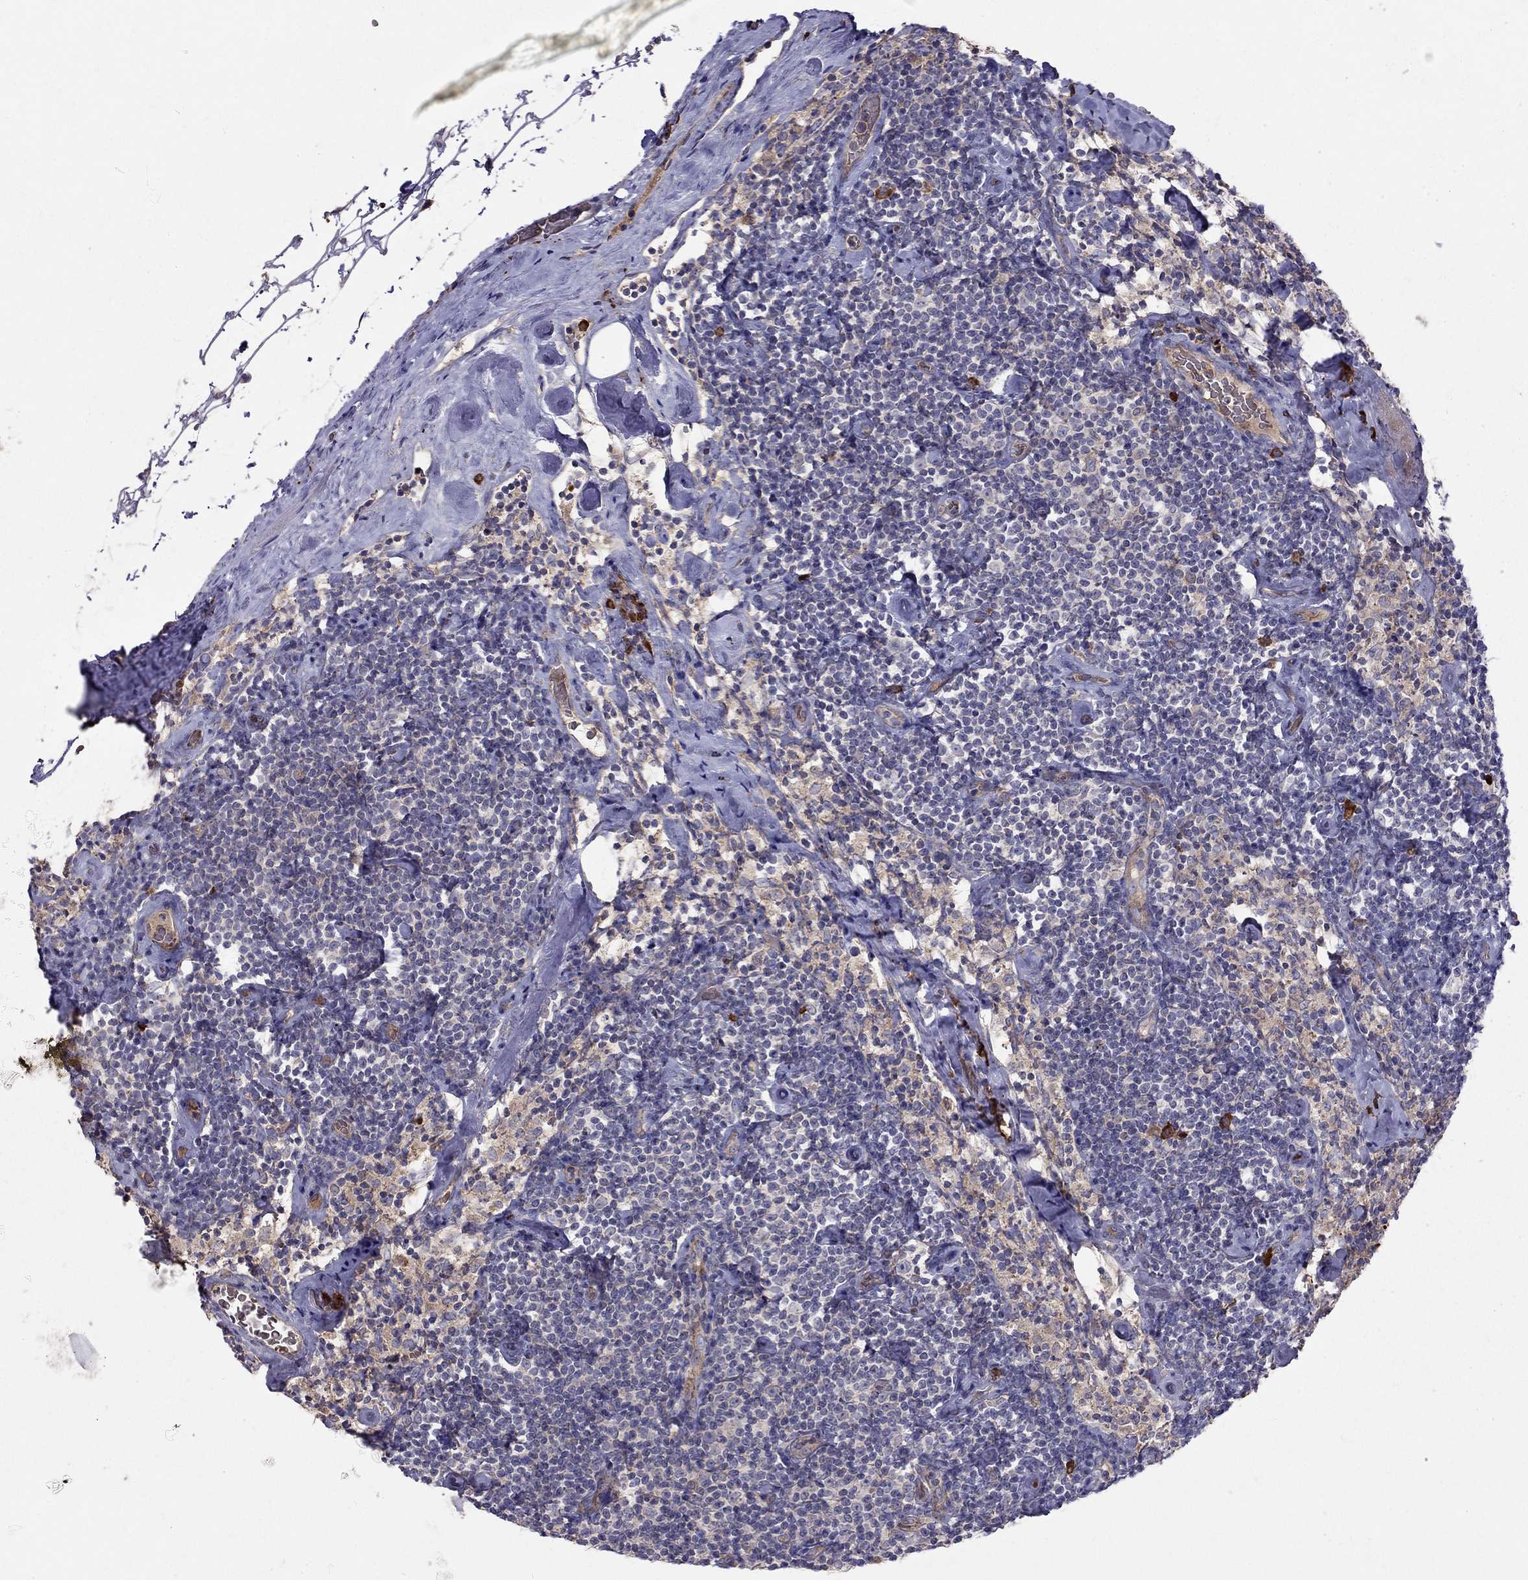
{"staining": {"intensity": "negative", "quantity": "none", "location": "none"}, "tissue": "lymphoma", "cell_type": "Tumor cells", "image_type": "cancer", "snomed": [{"axis": "morphology", "description": "Malignant lymphoma, non-Hodgkin's type, Low grade"}, {"axis": "topography", "description": "Lymph node"}], "caption": "Photomicrograph shows no protein staining in tumor cells of lymphoma tissue.", "gene": "PIK3CG", "patient": {"sex": "male", "age": 81}}